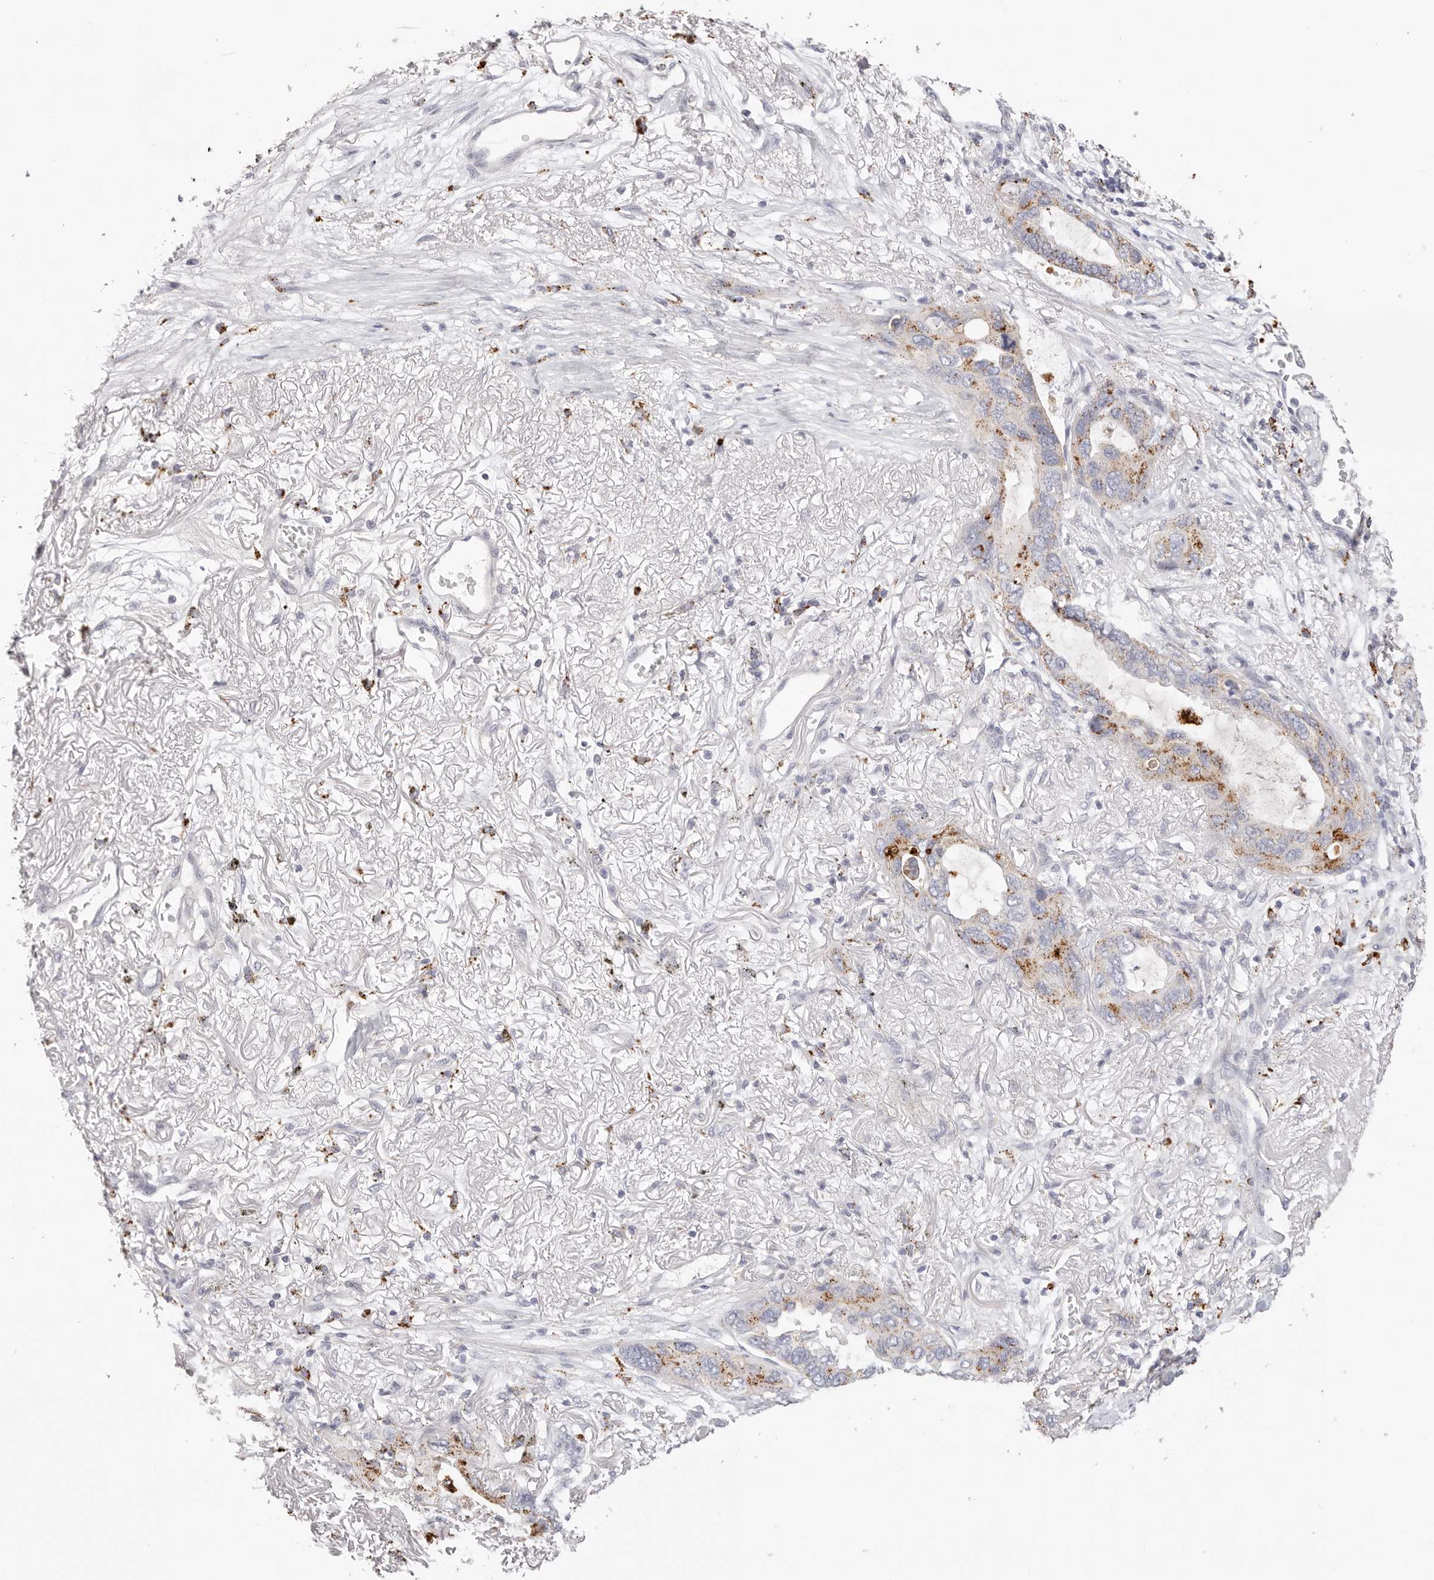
{"staining": {"intensity": "moderate", "quantity": "25%-75%", "location": "cytoplasmic/membranous"}, "tissue": "lung cancer", "cell_type": "Tumor cells", "image_type": "cancer", "snomed": [{"axis": "morphology", "description": "Squamous cell carcinoma, NOS"}, {"axis": "topography", "description": "Lung"}], "caption": "Immunohistochemistry of lung squamous cell carcinoma displays medium levels of moderate cytoplasmic/membranous expression in approximately 25%-75% of tumor cells.", "gene": "STKLD1", "patient": {"sex": "female", "age": 73}}